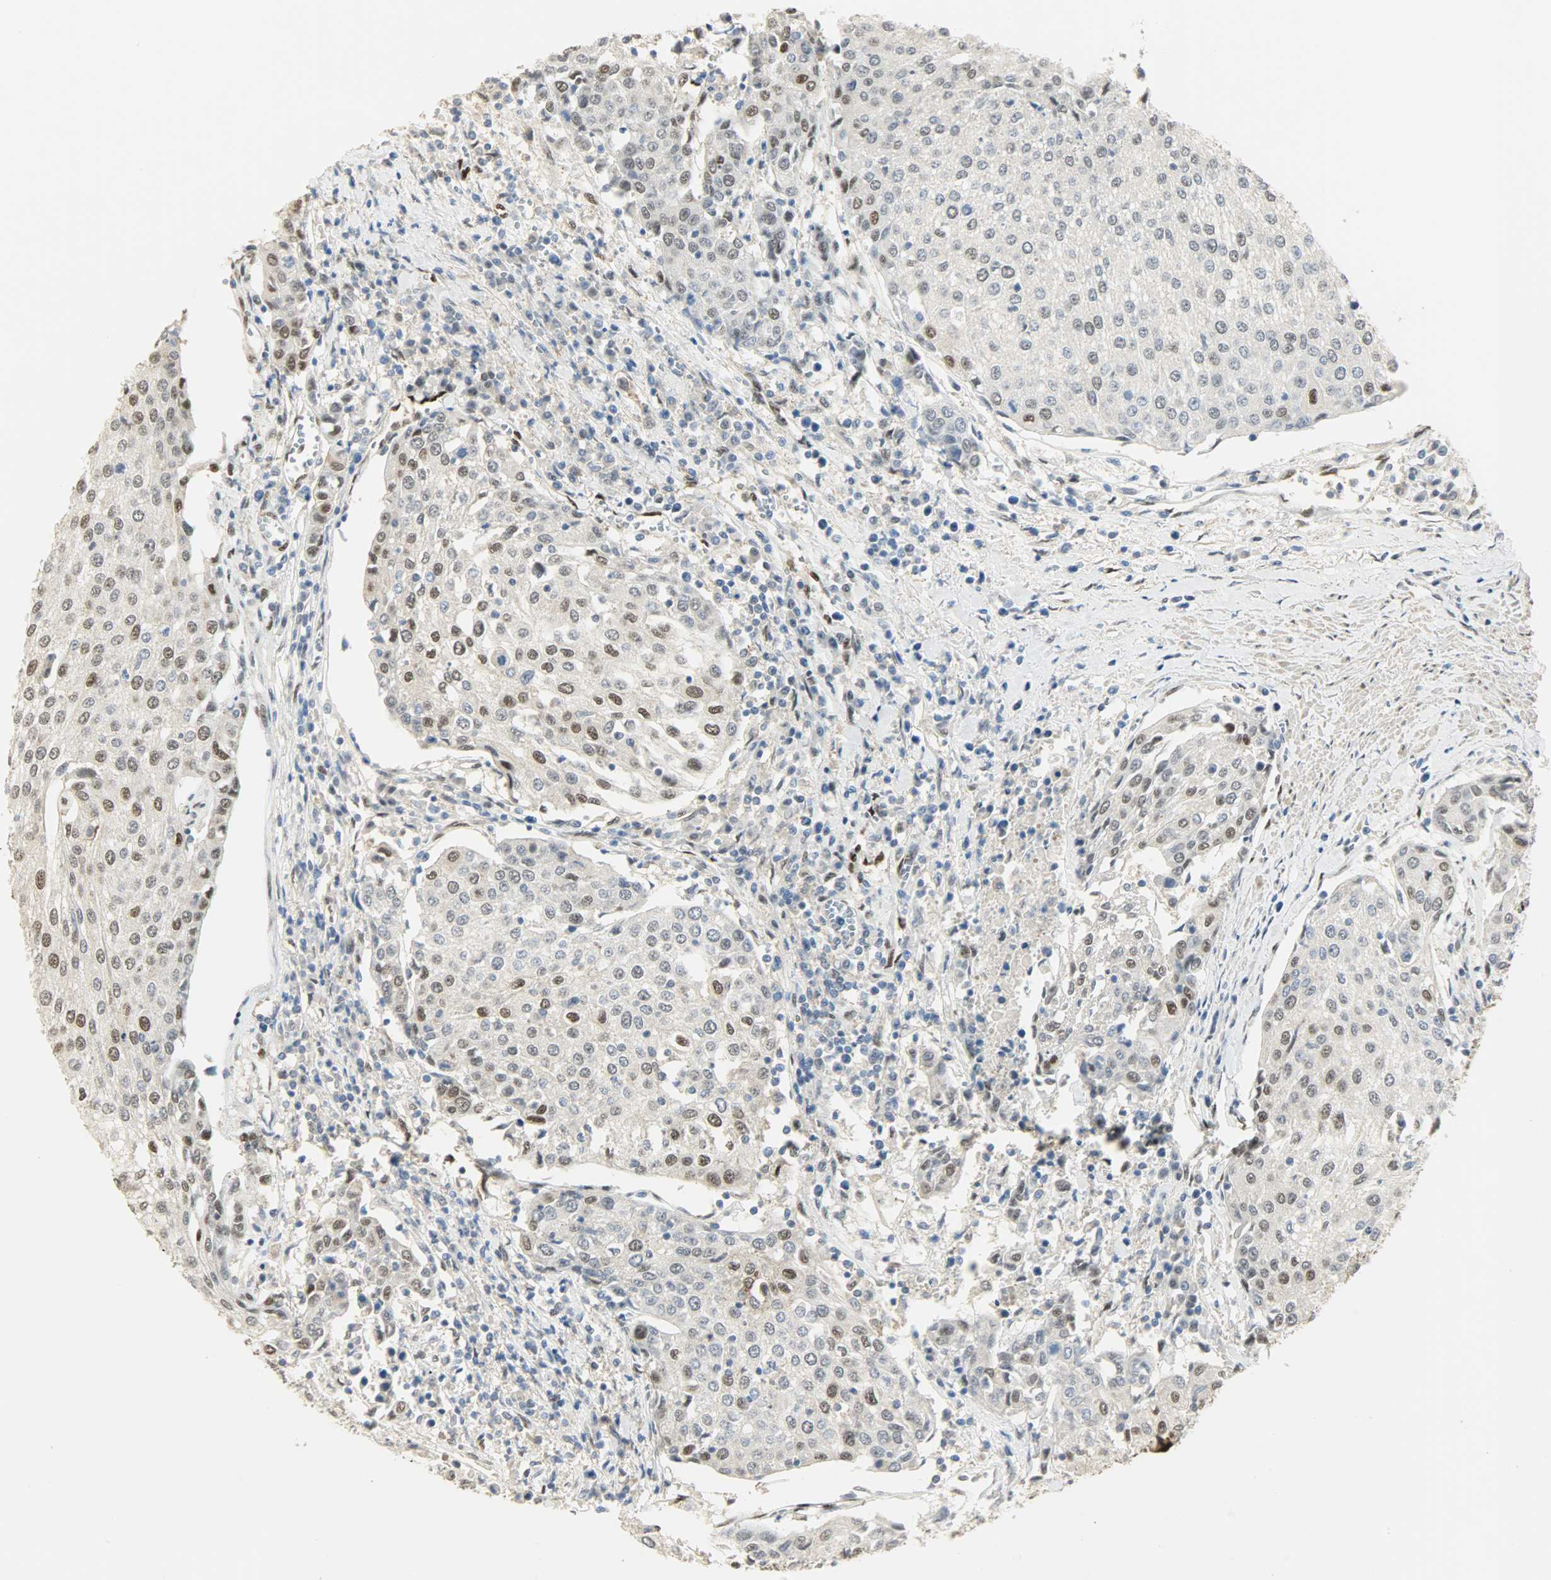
{"staining": {"intensity": "moderate", "quantity": "25%-75%", "location": "nuclear"}, "tissue": "urothelial cancer", "cell_type": "Tumor cells", "image_type": "cancer", "snomed": [{"axis": "morphology", "description": "Urothelial carcinoma, High grade"}, {"axis": "topography", "description": "Urinary bladder"}], "caption": "A medium amount of moderate nuclear expression is present in approximately 25%-75% of tumor cells in urothelial cancer tissue.", "gene": "NPEPL1", "patient": {"sex": "female", "age": 85}}